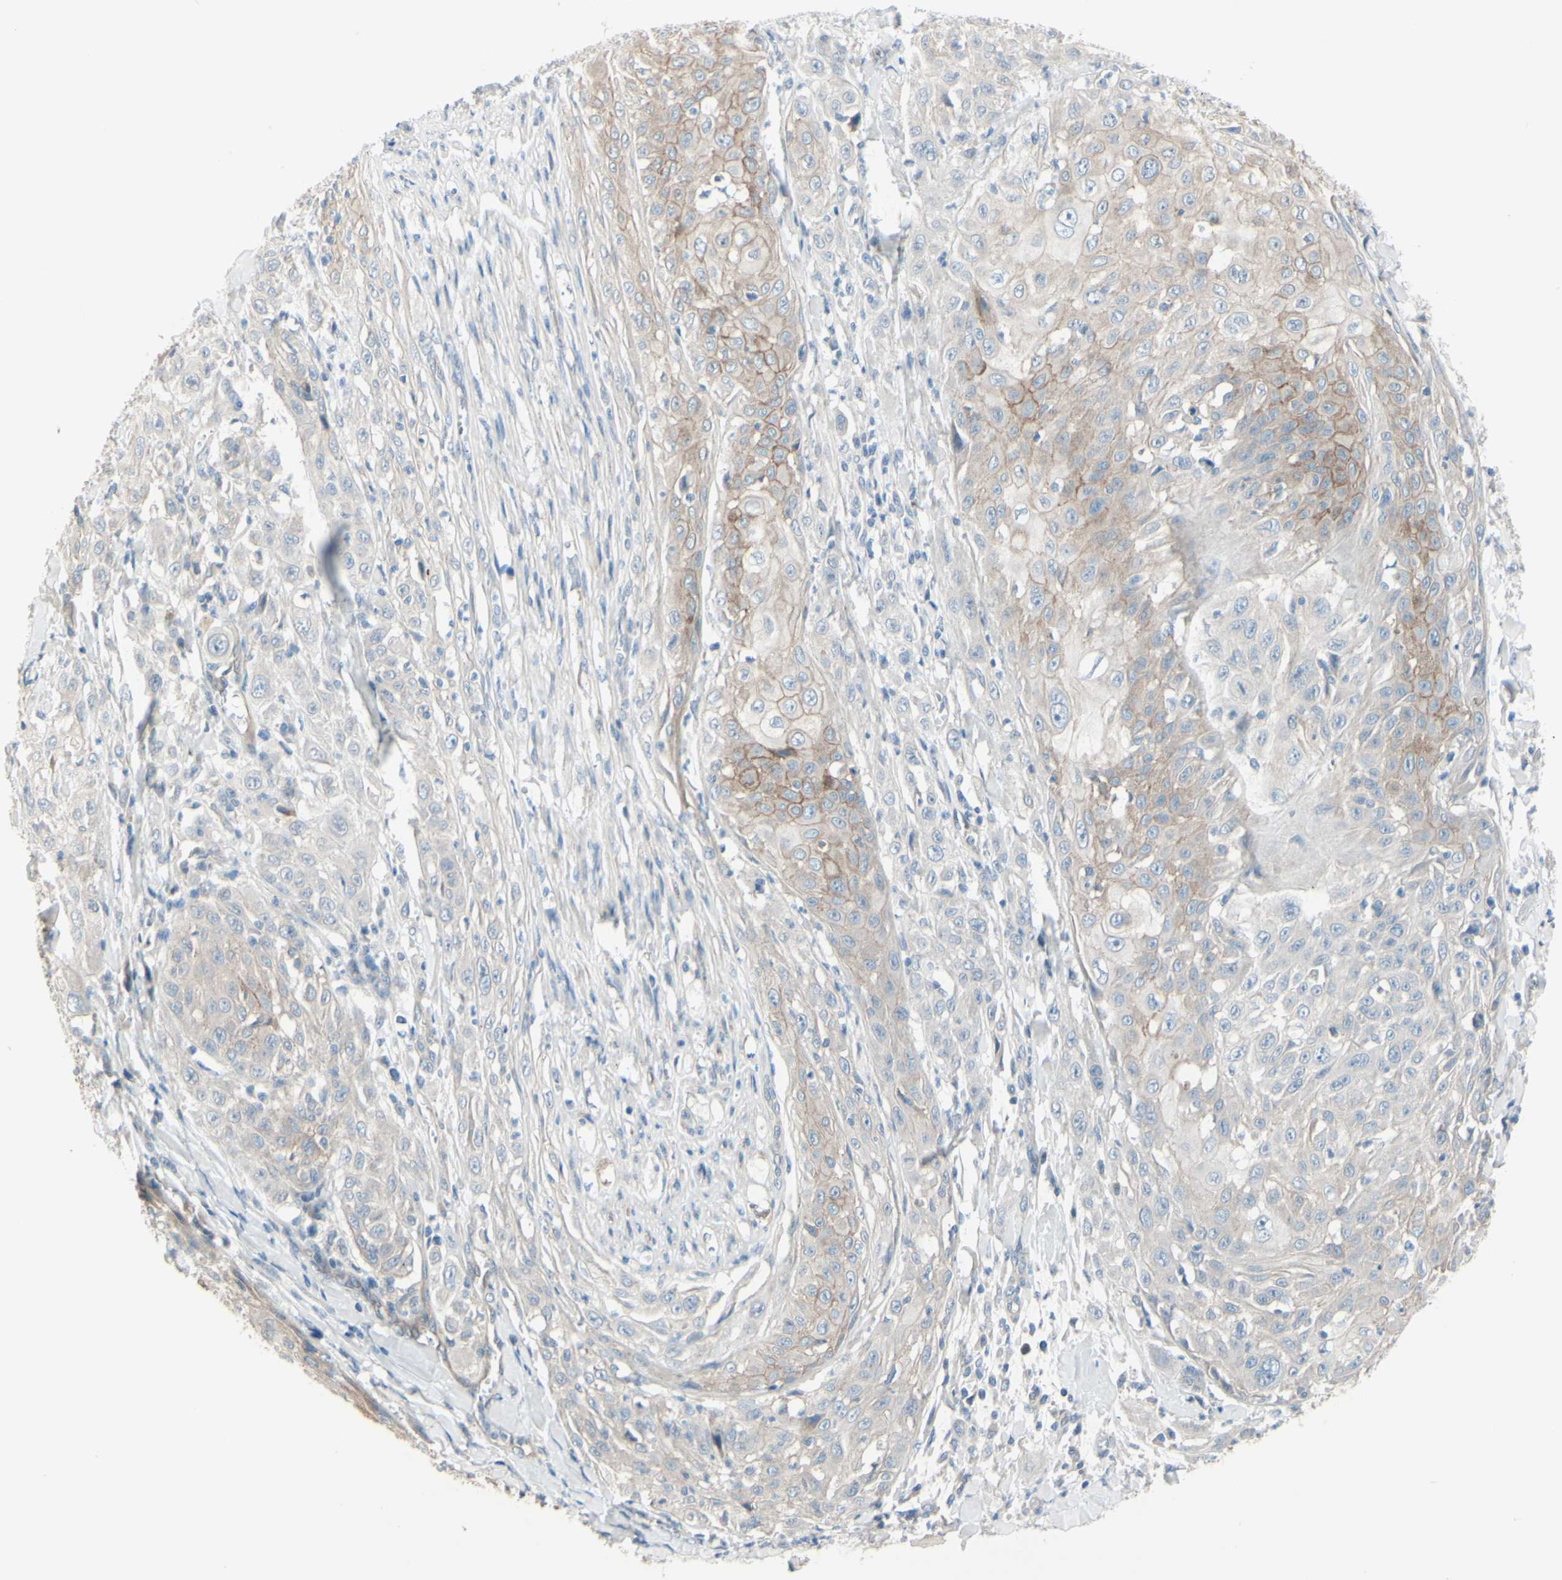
{"staining": {"intensity": "moderate", "quantity": "25%-75%", "location": "cytoplasmic/membranous"}, "tissue": "skin cancer", "cell_type": "Tumor cells", "image_type": "cancer", "snomed": [{"axis": "morphology", "description": "Squamous cell carcinoma, NOS"}, {"axis": "morphology", "description": "Squamous cell carcinoma, metastatic, NOS"}, {"axis": "topography", "description": "Skin"}, {"axis": "topography", "description": "Lymph node"}], "caption": "Human skin cancer stained with a brown dye exhibits moderate cytoplasmic/membranous positive expression in about 25%-75% of tumor cells.", "gene": "LRRK1", "patient": {"sex": "male", "age": 75}}